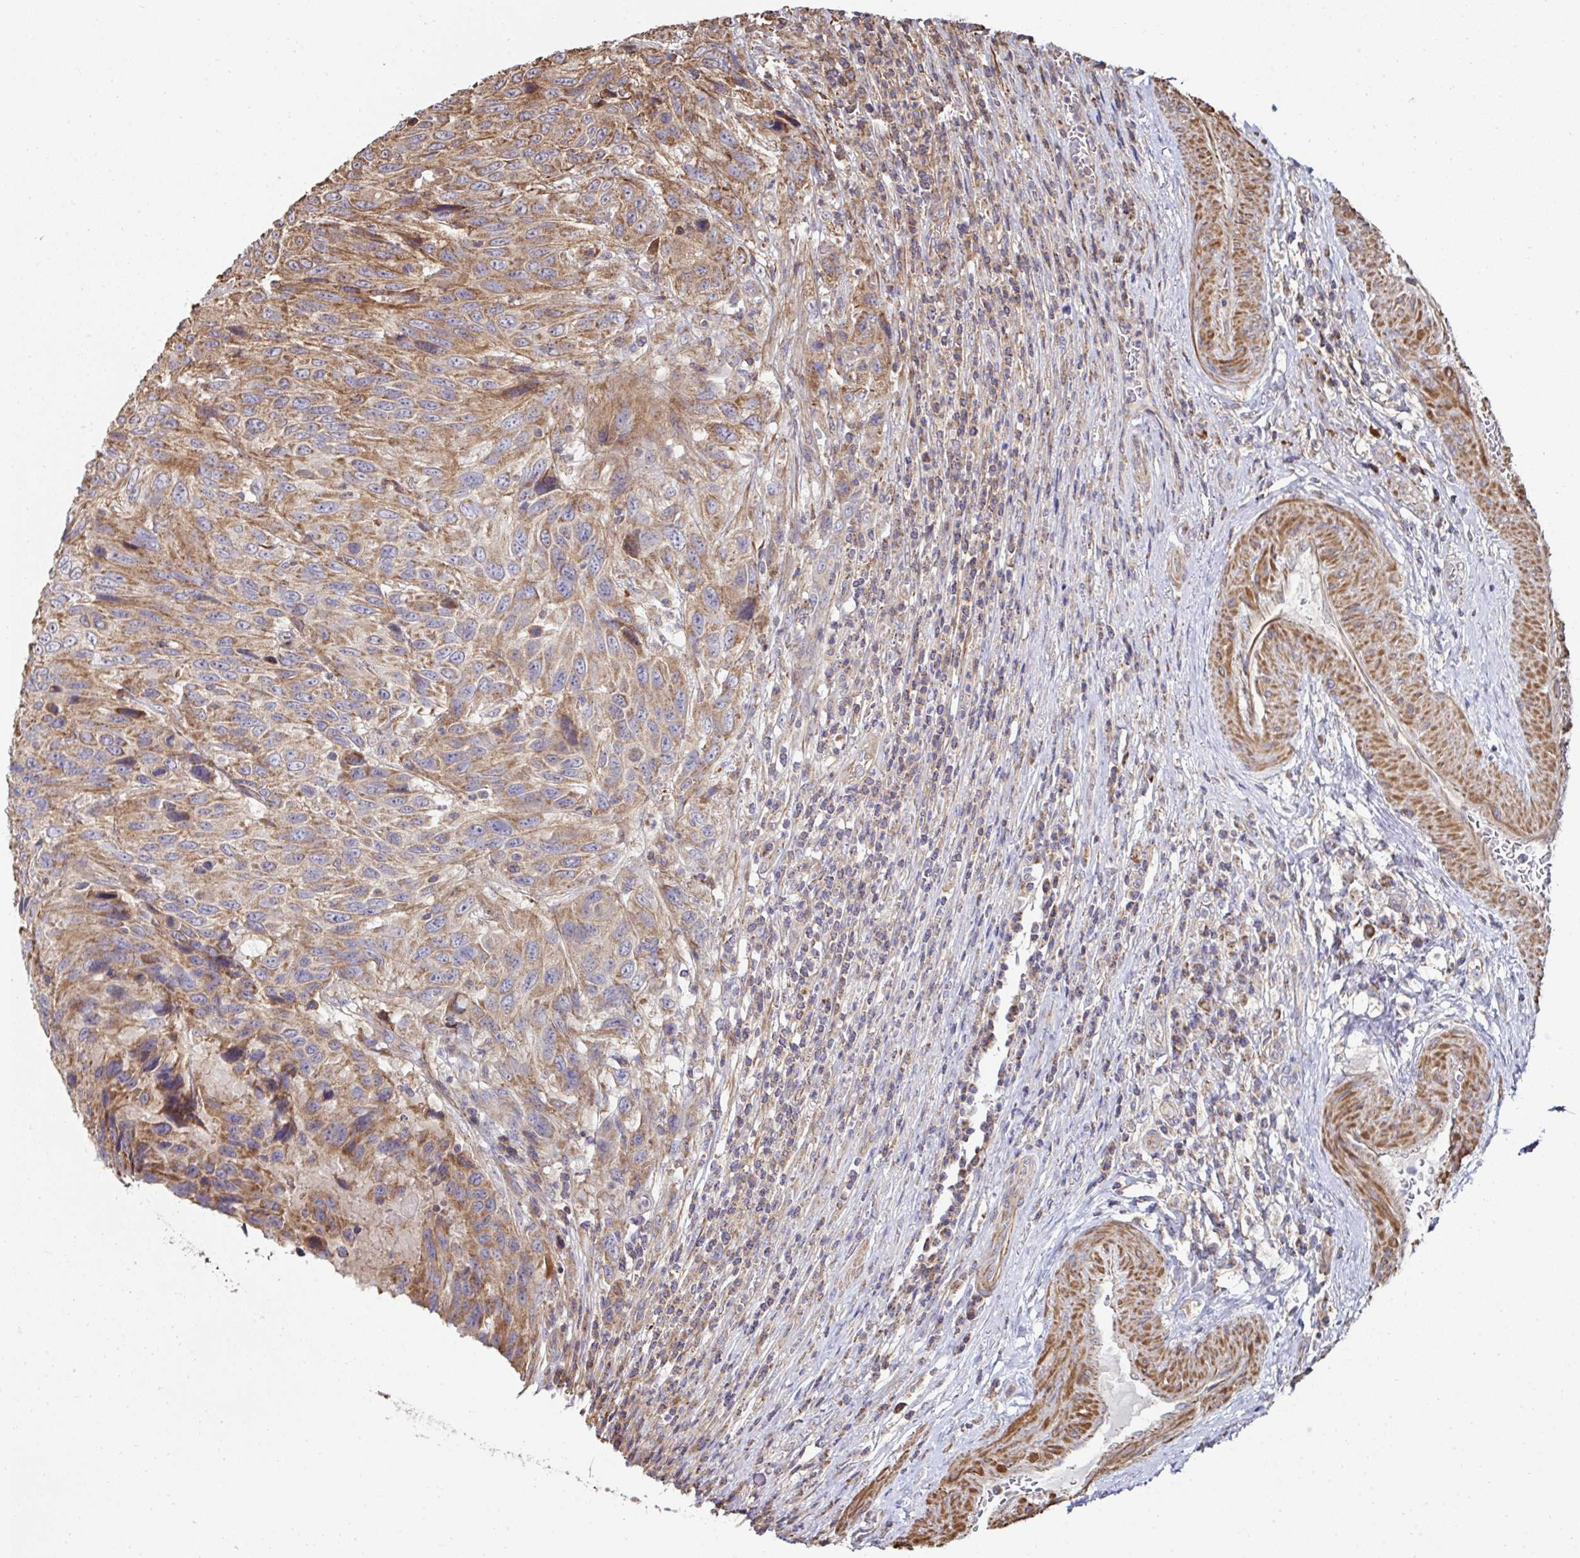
{"staining": {"intensity": "moderate", "quantity": ">75%", "location": "cytoplasmic/membranous"}, "tissue": "urothelial cancer", "cell_type": "Tumor cells", "image_type": "cancer", "snomed": [{"axis": "morphology", "description": "Urothelial carcinoma, High grade"}, {"axis": "topography", "description": "Urinary bladder"}], "caption": "DAB immunohistochemical staining of human urothelial cancer demonstrates moderate cytoplasmic/membranous protein positivity in approximately >75% of tumor cells.", "gene": "DZANK1", "patient": {"sex": "female", "age": 70}}